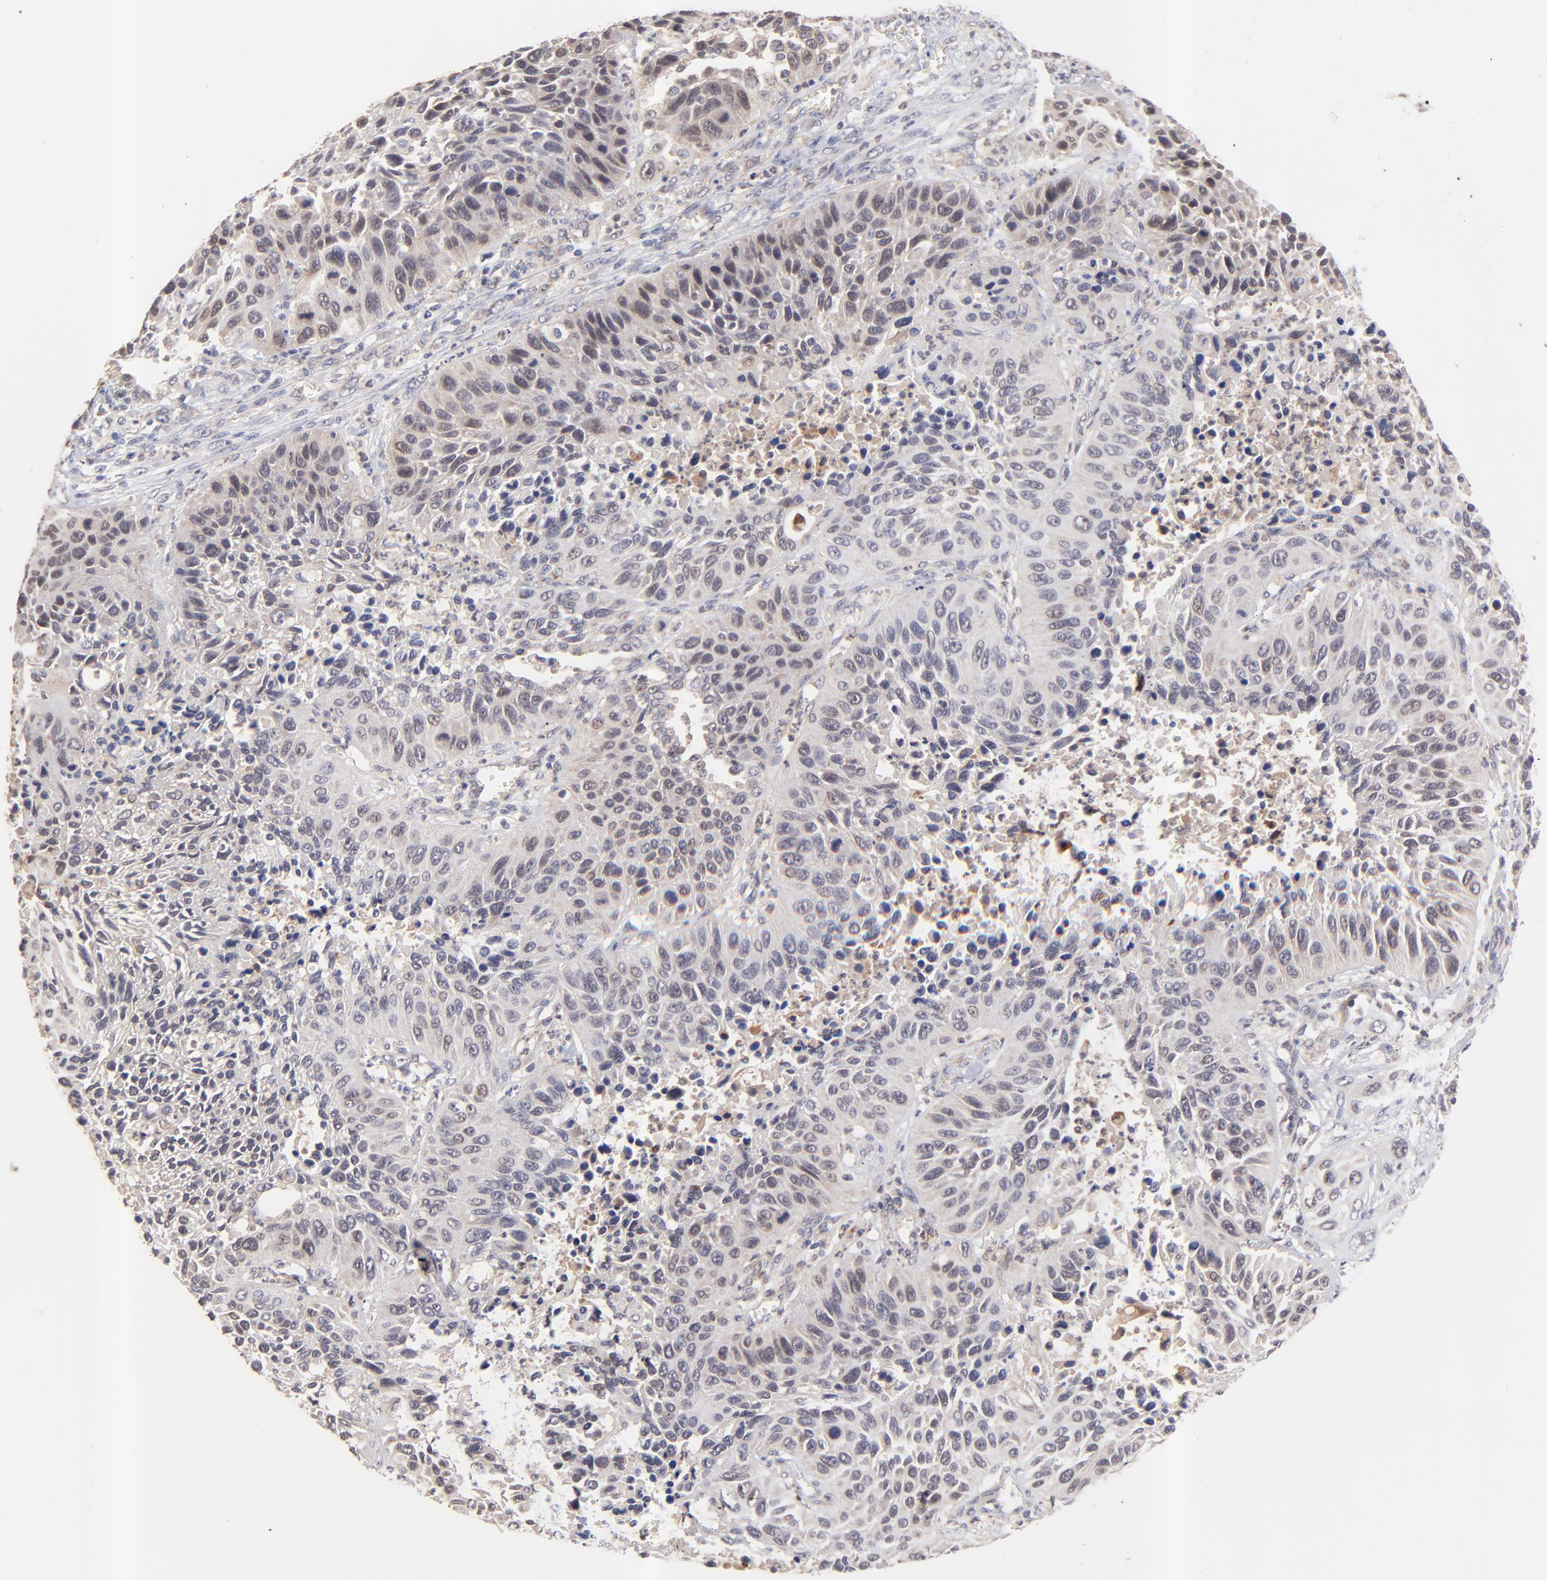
{"staining": {"intensity": "weak", "quantity": "<25%", "location": "cytoplasmic/membranous"}, "tissue": "lung cancer", "cell_type": "Tumor cells", "image_type": "cancer", "snomed": [{"axis": "morphology", "description": "Squamous cell carcinoma, NOS"}, {"axis": "topography", "description": "Lung"}], "caption": "A micrograph of lung cancer (squamous cell carcinoma) stained for a protein demonstrates no brown staining in tumor cells.", "gene": "BAIAP2L2", "patient": {"sex": "female", "age": 76}}